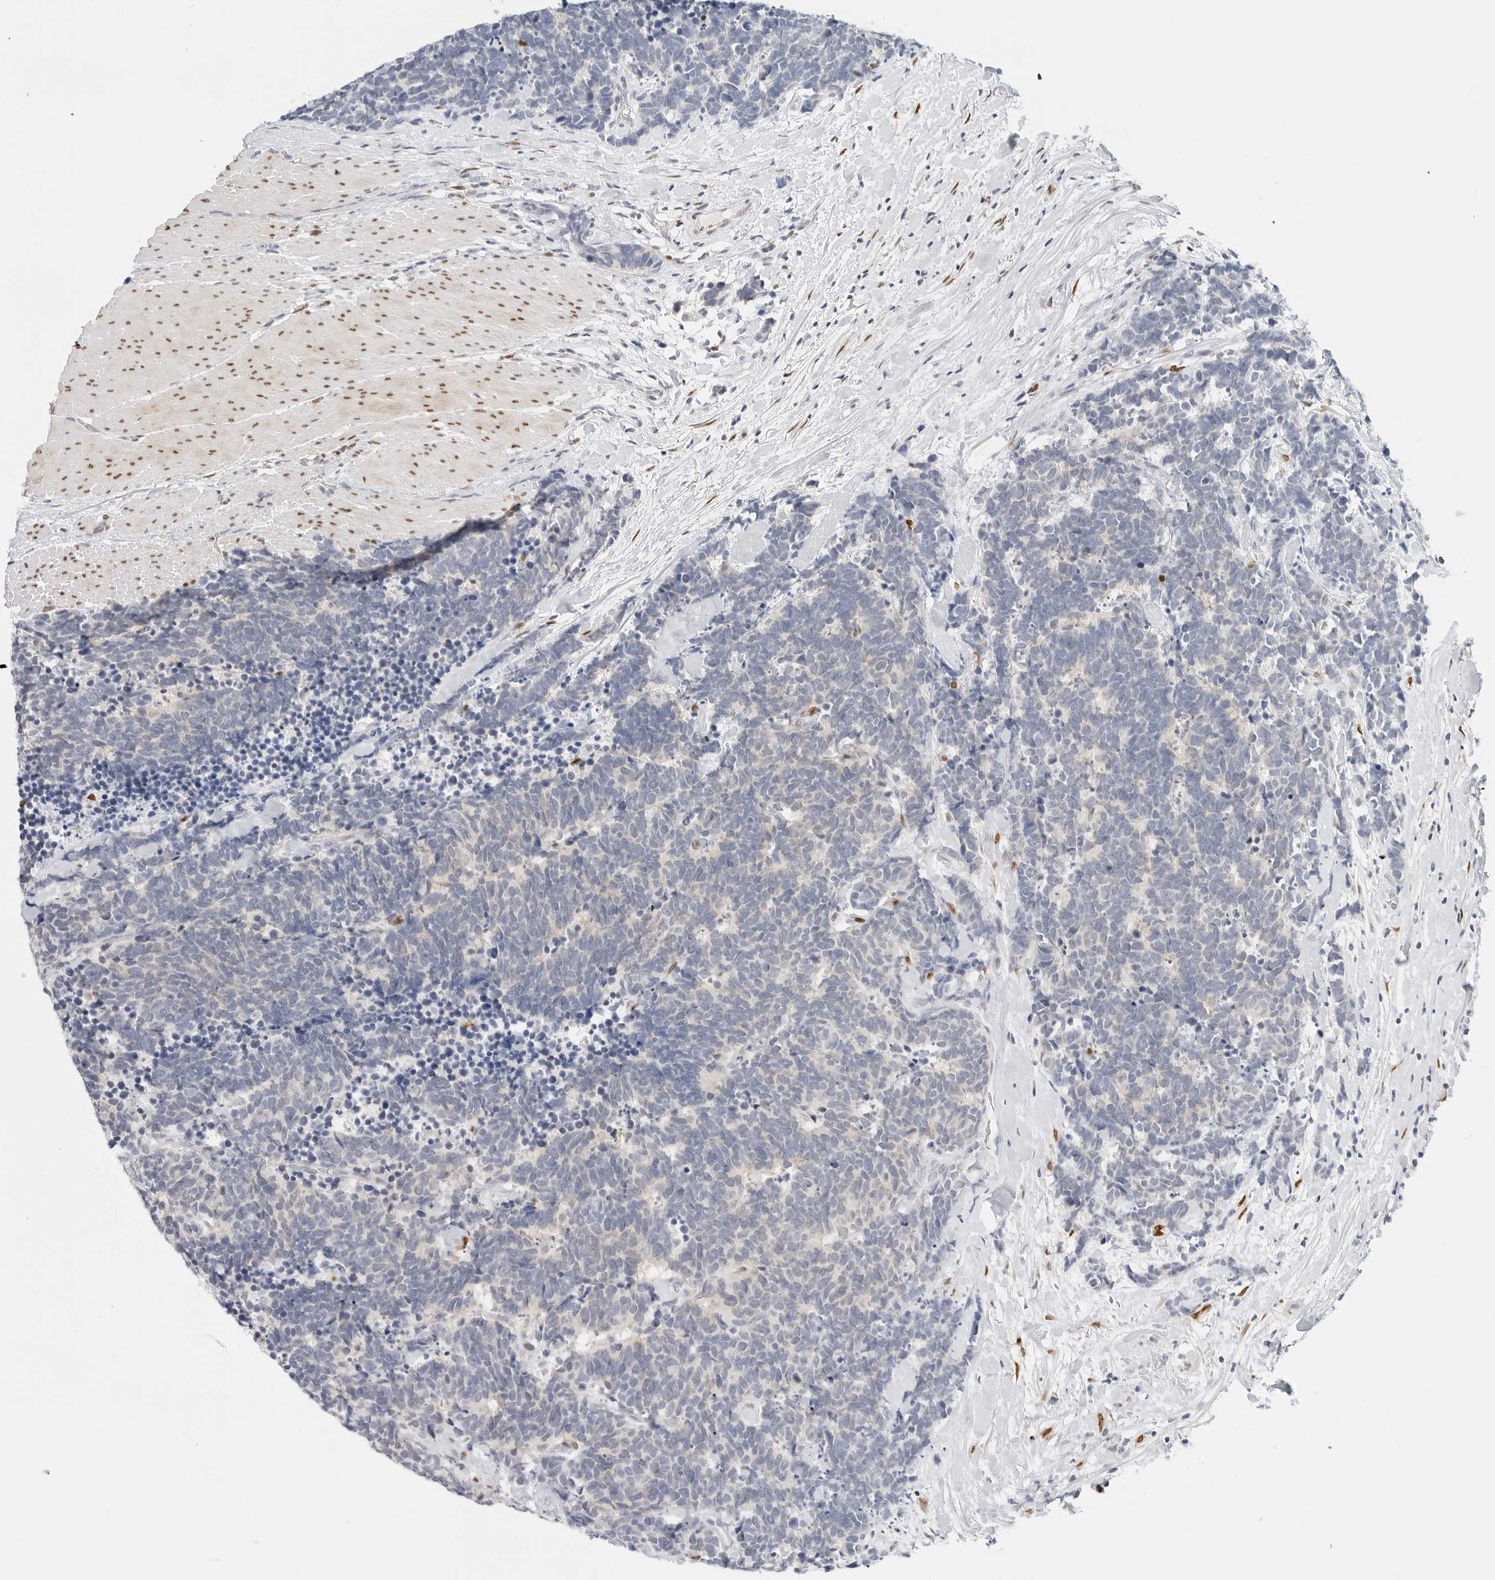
{"staining": {"intensity": "negative", "quantity": "none", "location": "none"}, "tissue": "carcinoid", "cell_type": "Tumor cells", "image_type": "cancer", "snomed": [{"axis": "morphology", "description": "Carcinoma, NOS"}, {"axis": "morphology", "description": "Carcinoid, malignant, NOS"}, {"axis": "topography", "description": "Urinary bladder"}], "caption": "An IHC histopathology image of carcinoid is shown. There is no staining in tumor cells of carcinoid. Brightfield microscopy of immunohistochemistry stained with DAB (brown) and hematoxylin (blue), captured at high magnification.", "gene": "SPIDR", "patient": {"sex": "male", "age": 57}}